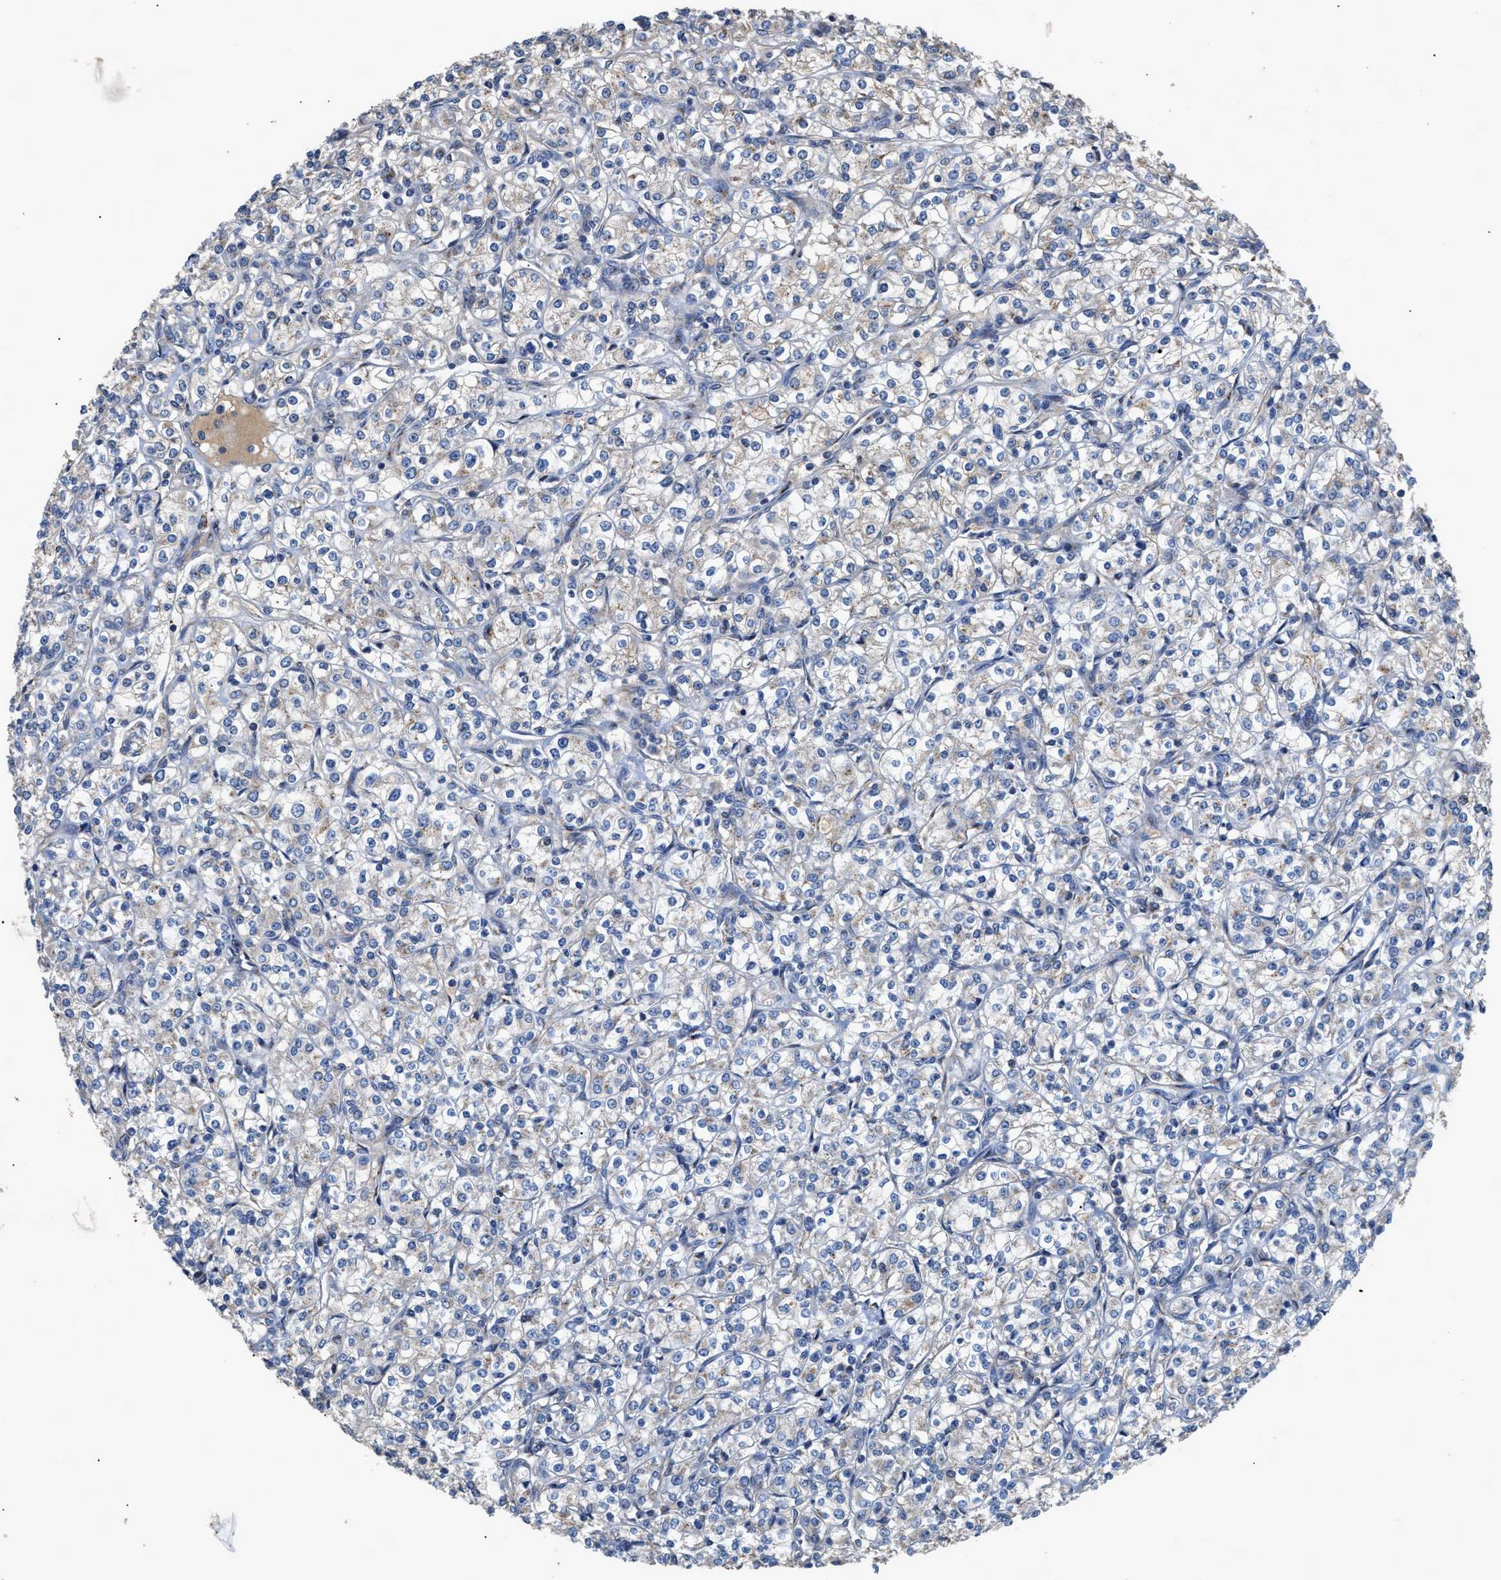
{"staining": {"intensity": "negative", "quantity": "none", "location": "none"}, "tissue": "renal cancer", "cell_type": "Tumor cells", "image_type": "cancer", "snomed": [{"axis": "morphology", "description": "Adenocarcinoma, NOS"}, {"axis": "topography", "description": "Kidney"}], "caption": "Tumor cells are negative for brown protein staining in adenocarcinoma (renal).", "gene": "SIK2", "patient": {"sex": "male", "age": 77}}